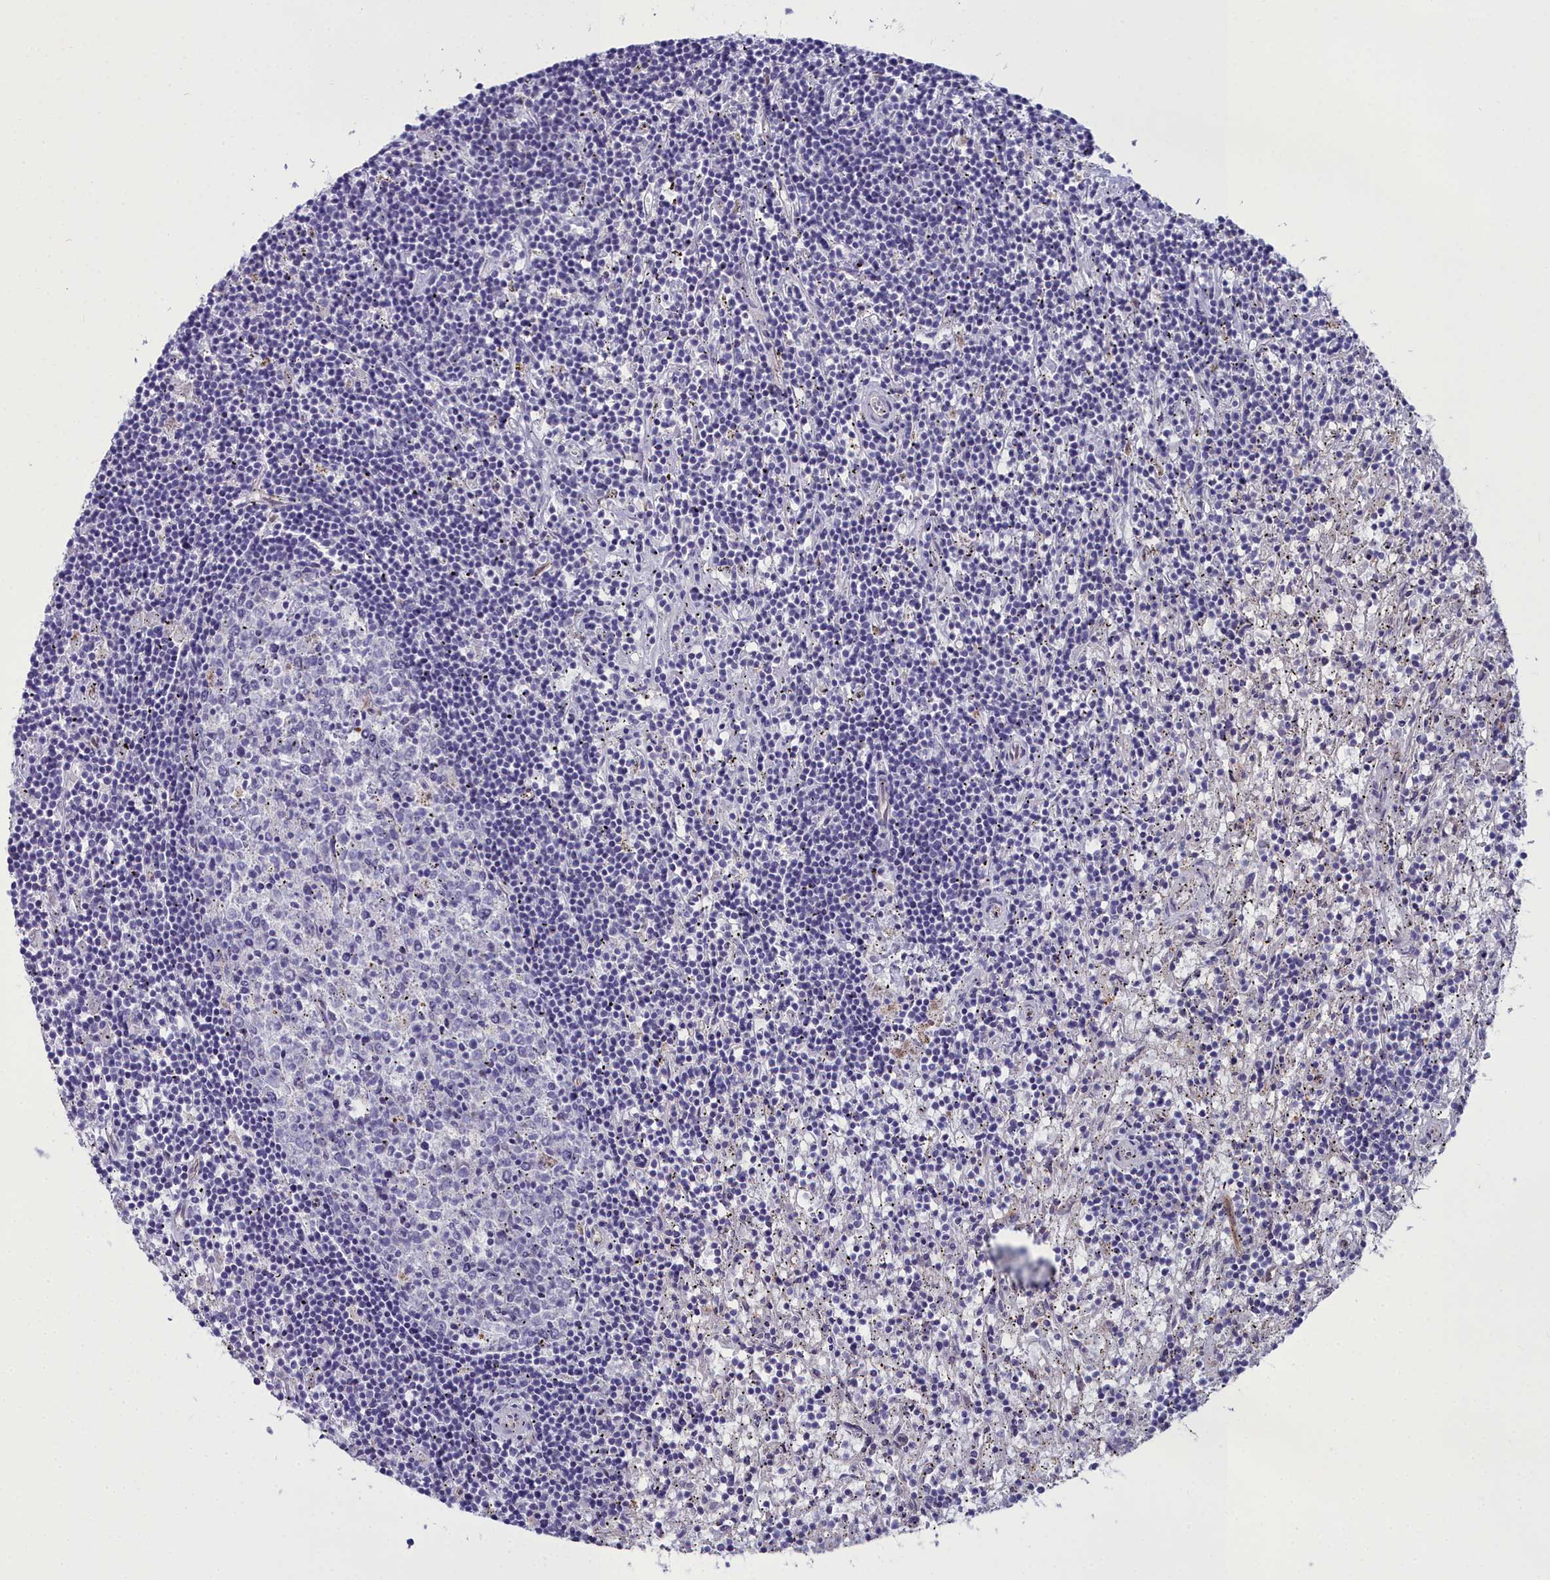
{"staining": {"intensity": "negative", "quantity": "none", "location": "none"}, "tissue": "lymphoma", "cell_type": "Tumor cells", "image_type": "cancer", "snomed": [{"axis": "morphology", "description": "Malignant lymphoma, non-Hodgkin's type, Low grade"}, {"axis": "topography", "description": "Spleen"}], "caption": "Human lymphoma stained for a protein using immunohistochemistry (IHC) shows no expression in tumor cells.", "gene": "PPP1R14A", "patient": {"sex": "male", "age": 76}}